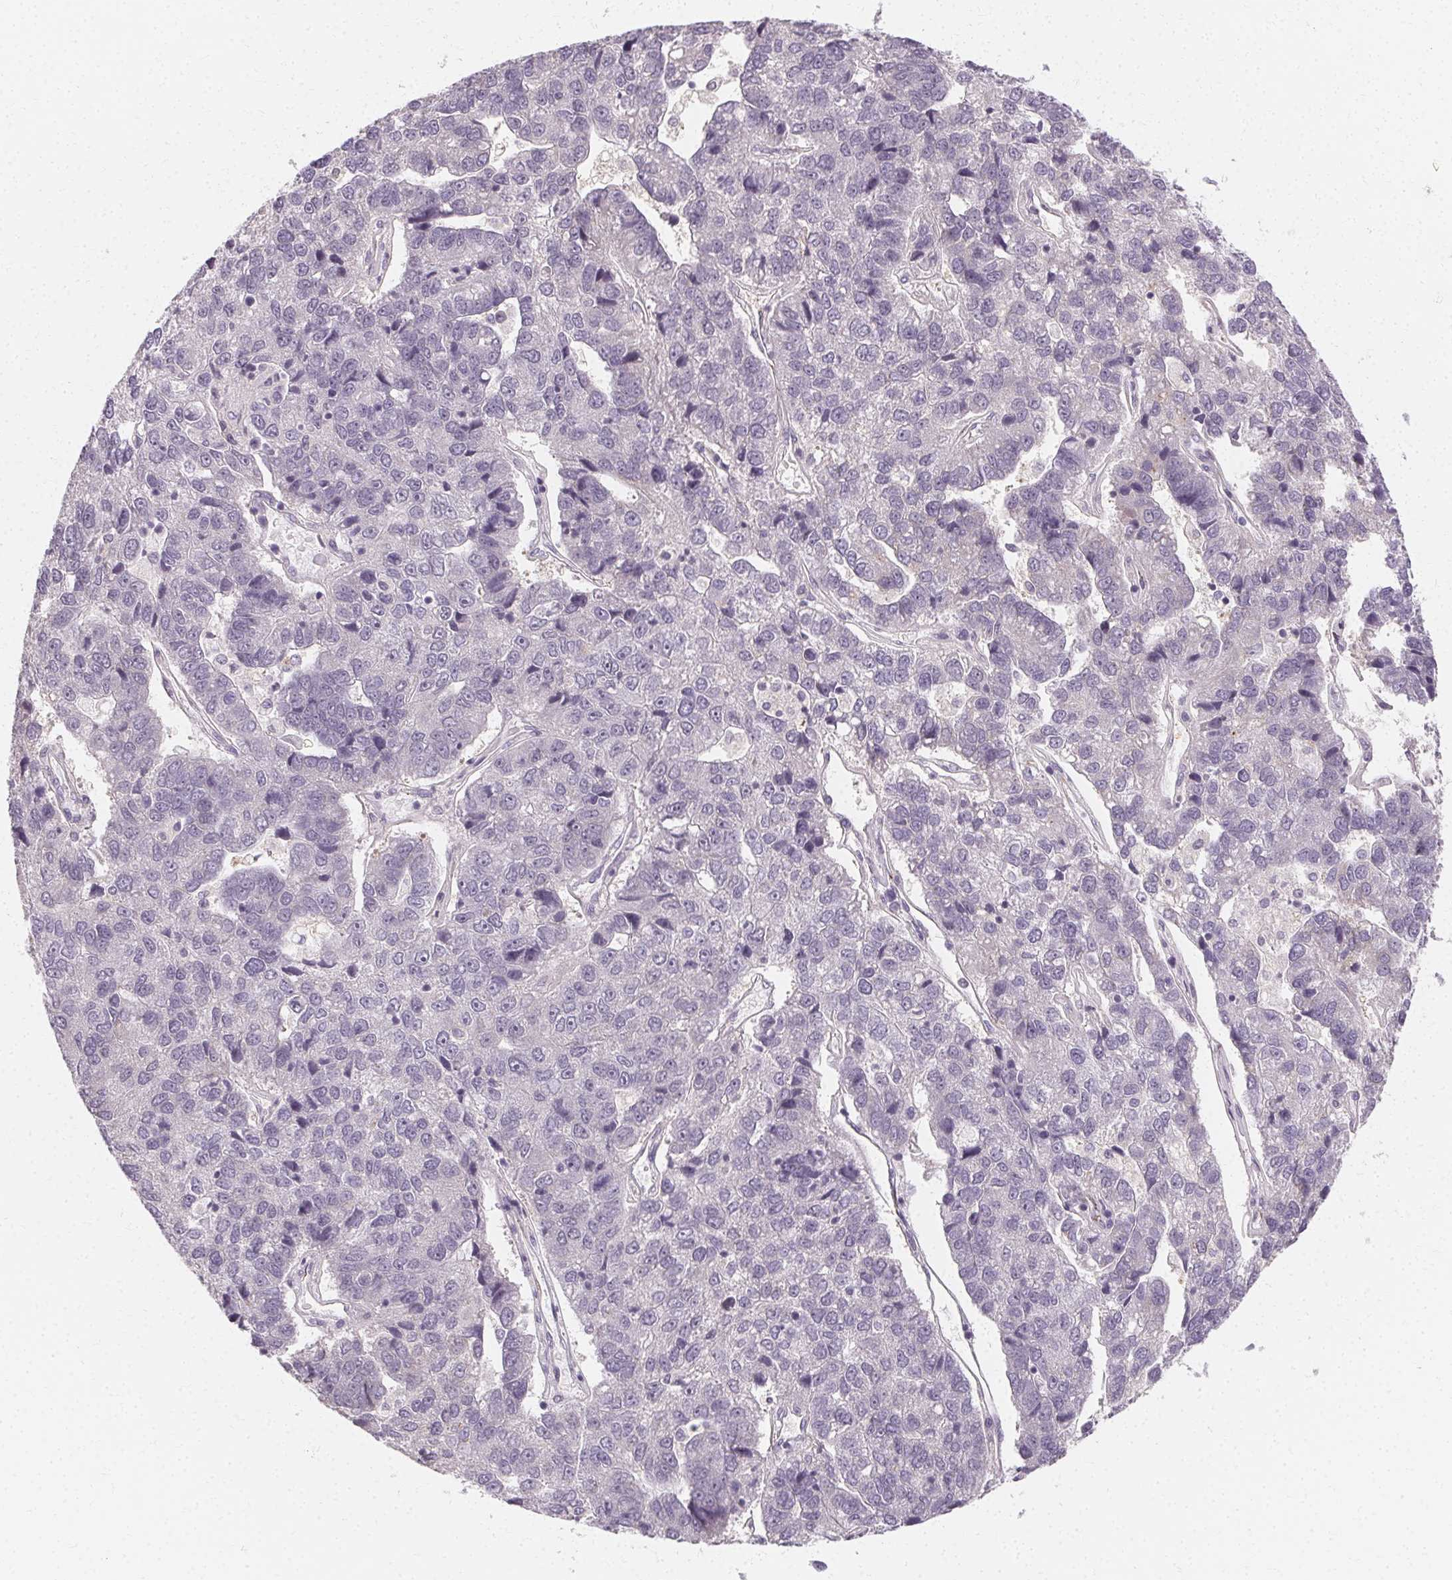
{"staining": {"intensity": "negative", "quantity": "none", "location": "none"}, "tissue": "pancreatic cancer", "cell_type": "Tumor cells", "image_type": "cancer", "snomed": [{"axis": "morphology", "description": "Adenocarcinoma, NOS"}, {"axis": "topography", "description": "Pancreas"}], "caption": "IHC of adenocarcinoma (pancreatic) shows no staining in tumor cells. Nuclei are stained in blue.", "gene": "CLCNKB", "patient": {"sex": "female", "age": 61}}